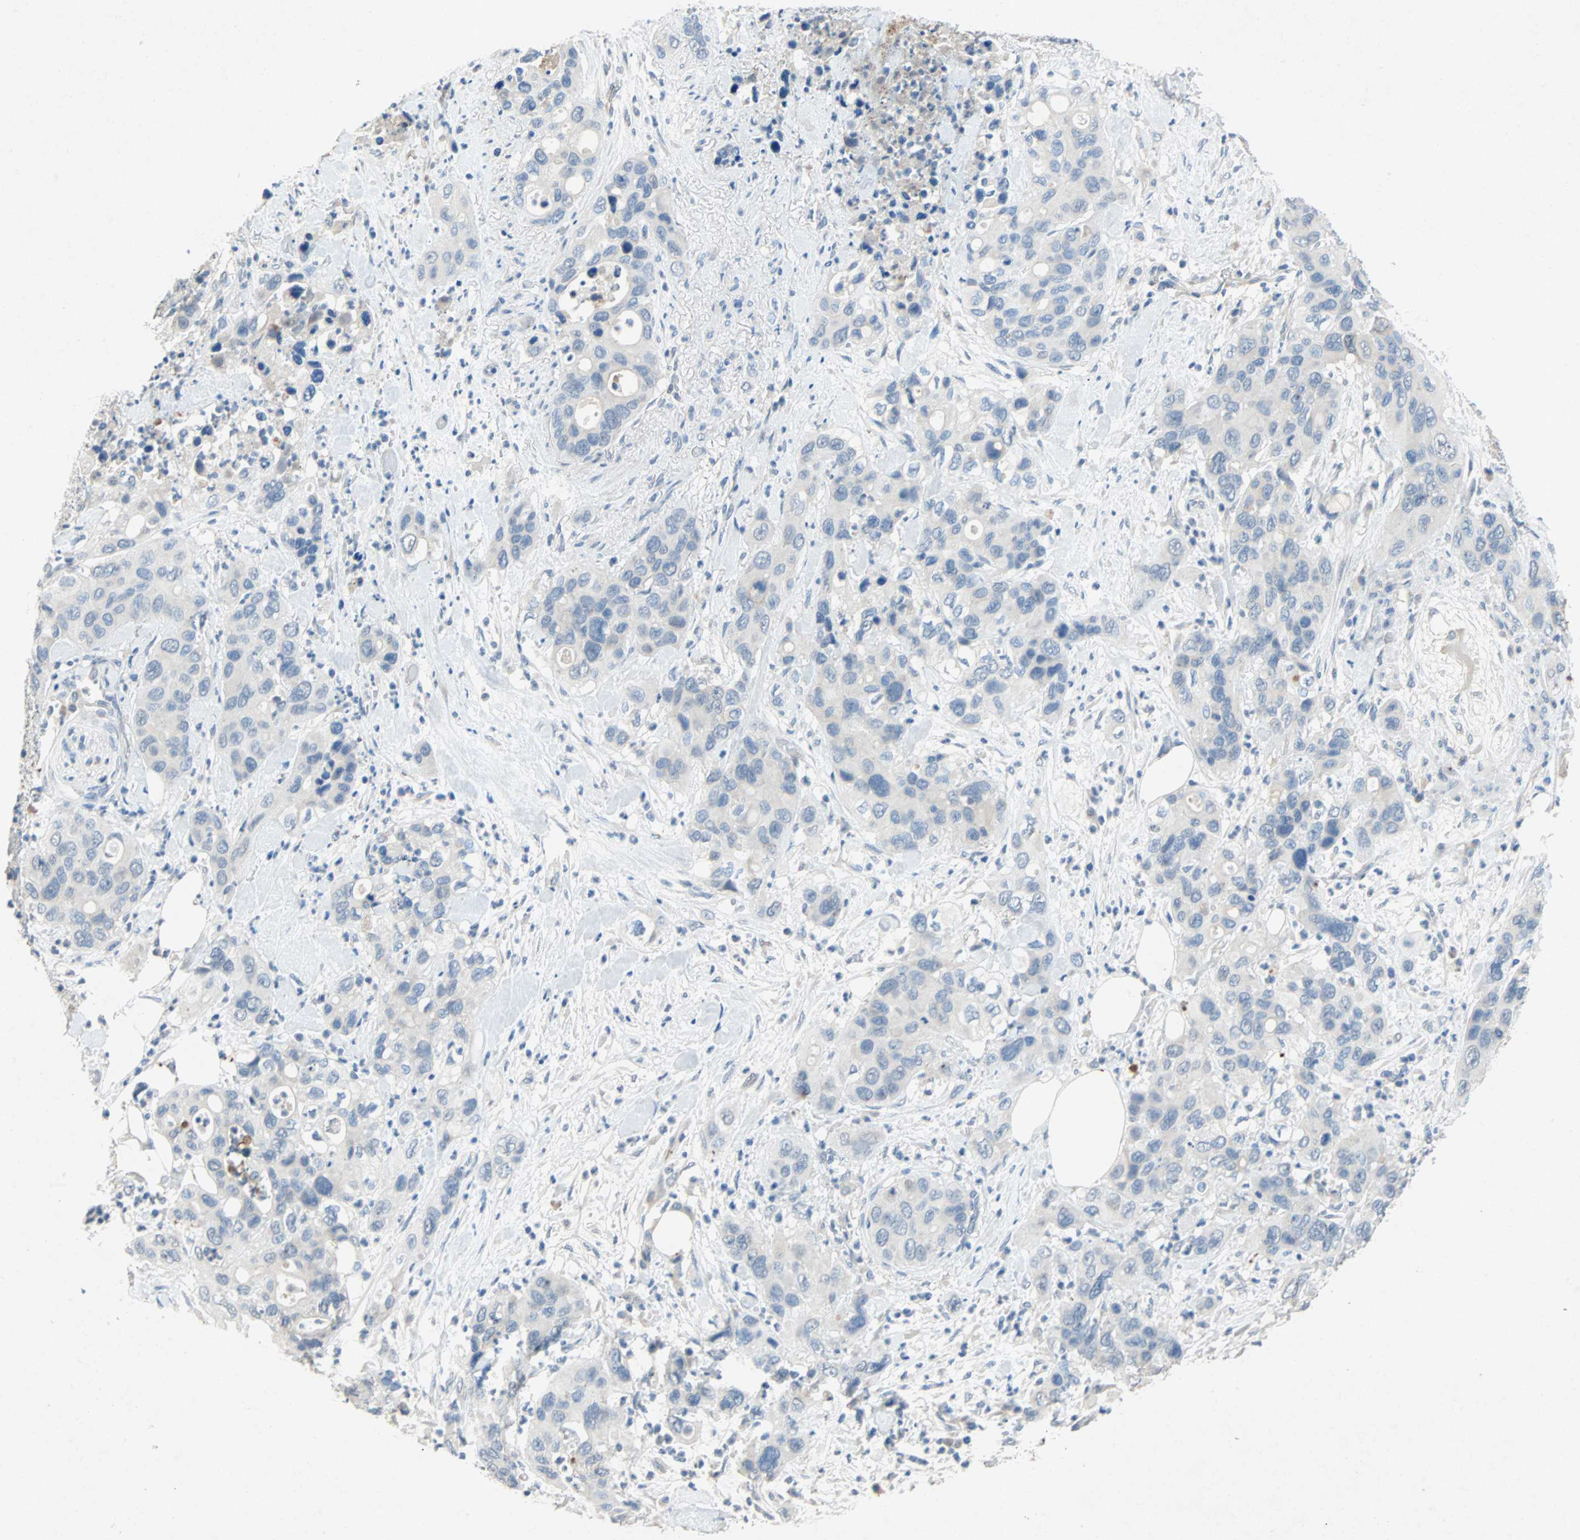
{"staining": {"intensity": "negative", "quantity": "none", "location": "none"}, "tissue": "pancreatic cancer", "cell_type": "Tumor cells", "image_type": "cancer", "snomed": [{"axis": "morphology", "description": "Adenocarcinoma, NOS"}, {"axis": "topography", "description": "Pancreas"}], "caption": "An immunohistochemistry (IHC) photomicrograph of pancreatic adenocarcinoma is shown. There is no staining in tumor cells of pancreatic adenocarcinoma. Brightfield microscopy of immunohistochemistry (IHC) stained with DAB (brown) and hematoxylin (blue), captured at high magnification.", "gene": "PCDHB2", "patient": {"sex": "female", "age": 71}}